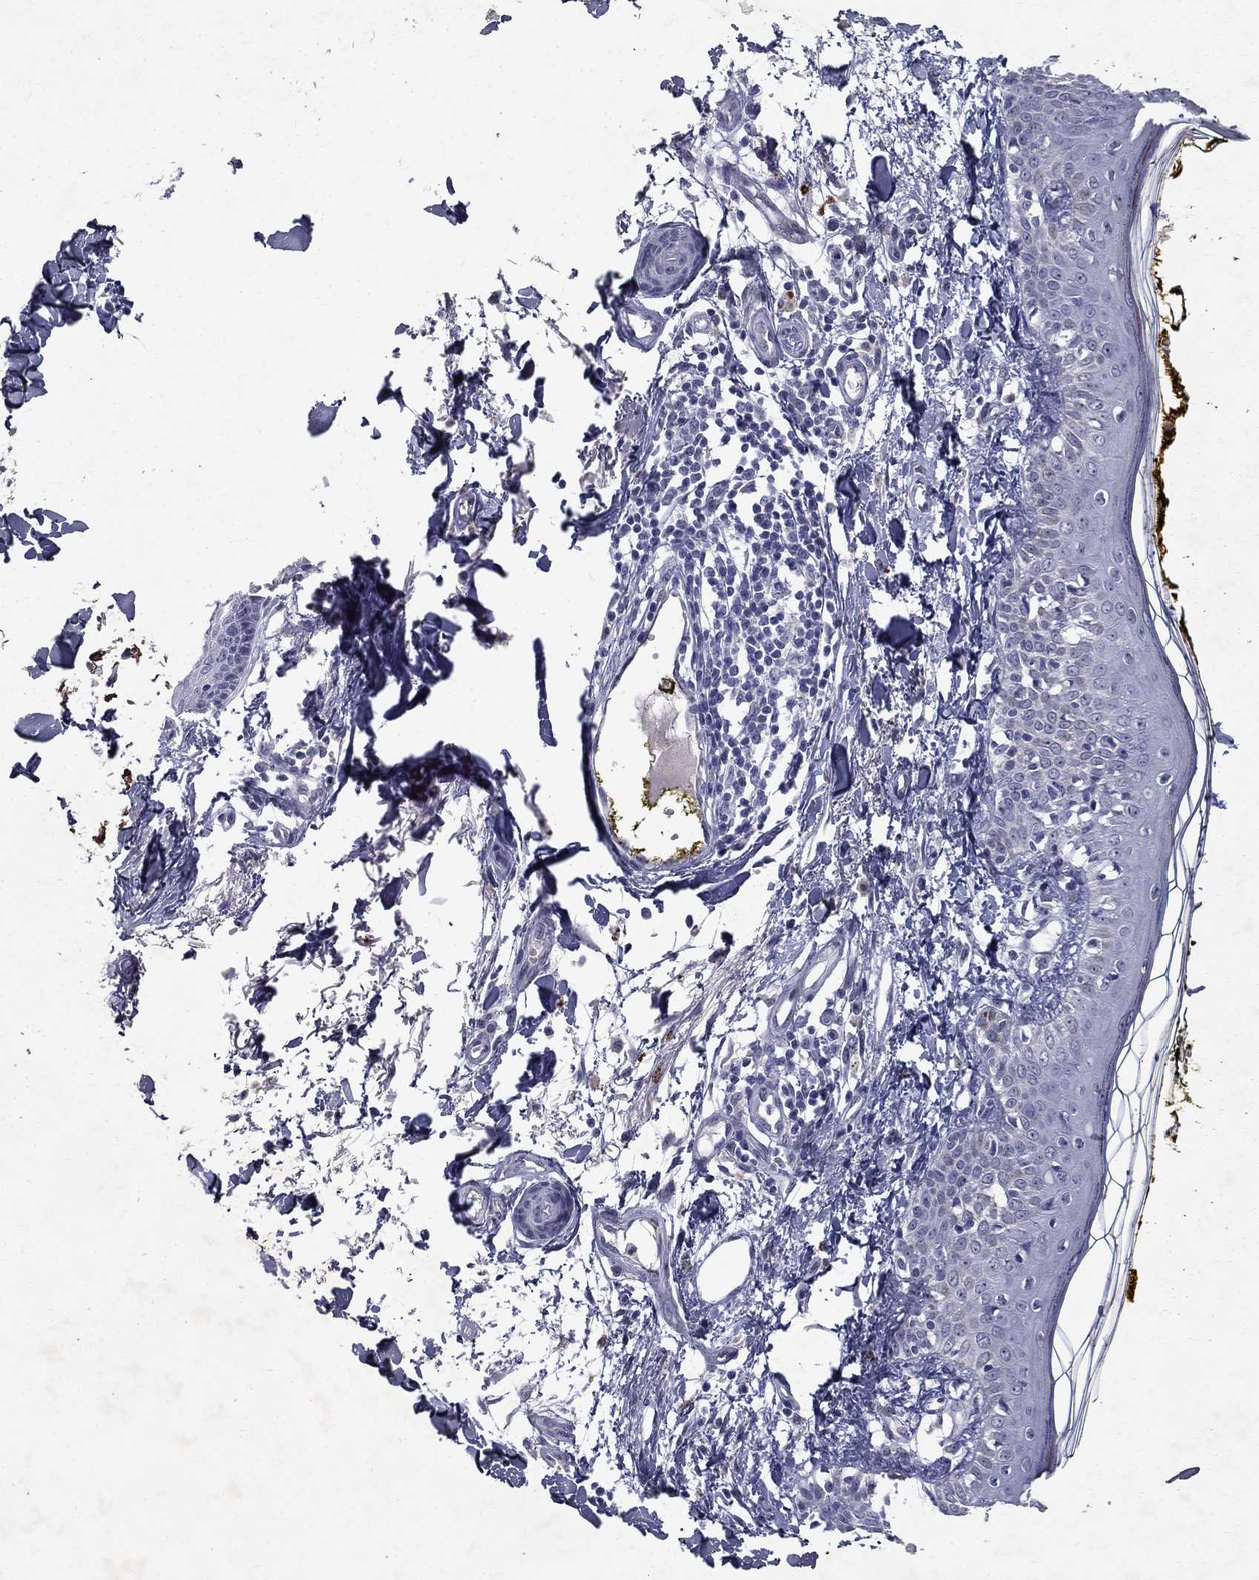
{"staining": {"intensity": "negative", "quantity": "none", "location": "none"}, "tissue": "skin", "cell_type": "Fibroblasts", "image_type": "normal", "snomed": [{"axis": "morphology", "description": "Normal tissue, NOS"}, {"axis": "topography", "description": "Skin"}], "caption": "The histopathology image demonstrates no significant staining in fibroblasts of skin.", "gene": "RBFOX1", "patient": {"sex": "male", "age": 76}}